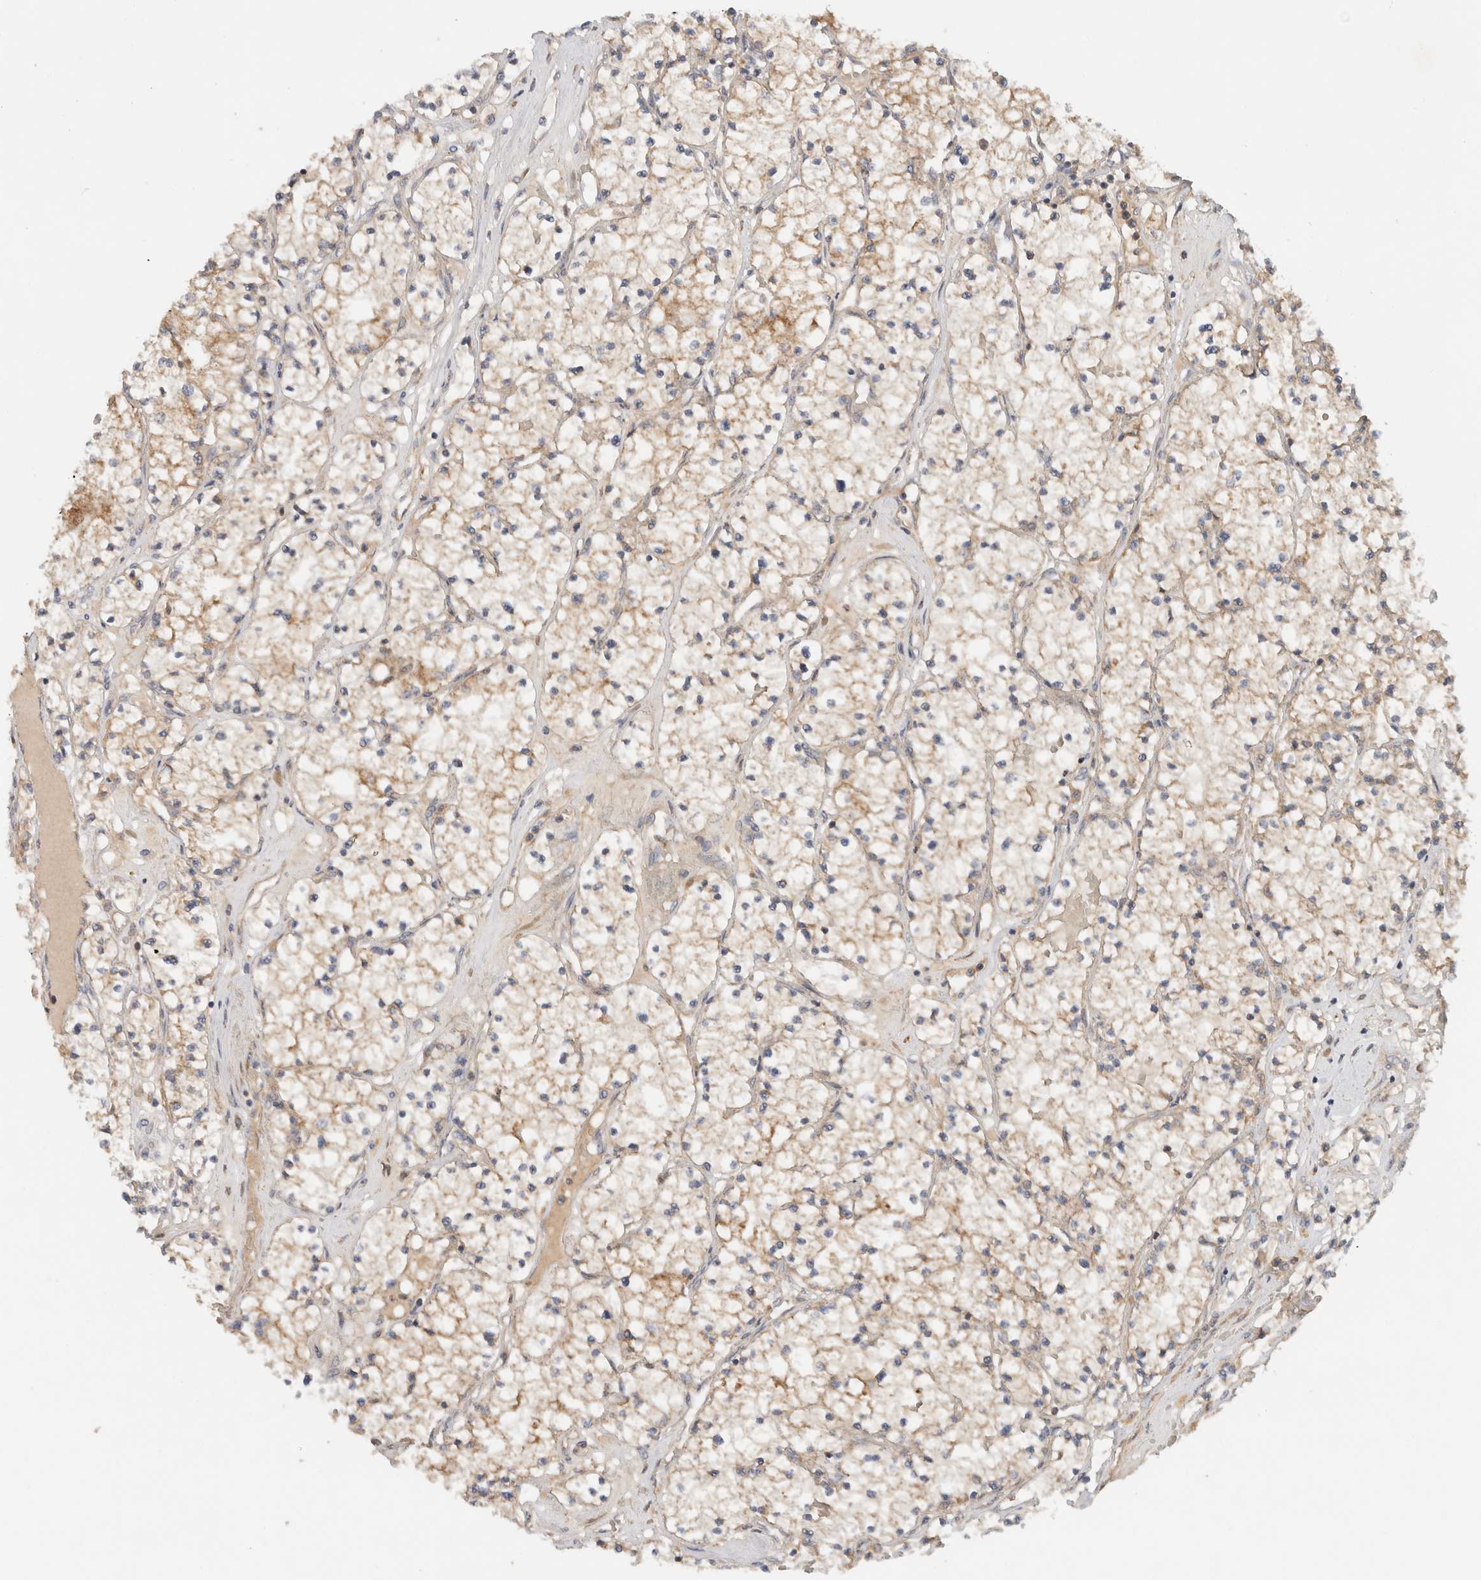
{"staining": {"intensity": "weak", "quantity": ">75%", "location": "cytoplasmic/membranous"}, "tissue": "renal cancer", "cell_type": "Tumor cells", "image_type": "cancer", "snomed": [{"axis": "morphology", "description": "Normal tissue, NOS"}, {"axis": "morphology", "description": "Adenocarcinoma, NOS"}, {"axis": "topography", "description": "Kidney"}], "caption": "Protein staining by IHC displays weak cytoplasmic/membranous staining in approximately >75% of tumor cells in renal cancer (adenocarcinoma).", "gene": "SGK3", "patient": {"sex": "male", "age": 68}}